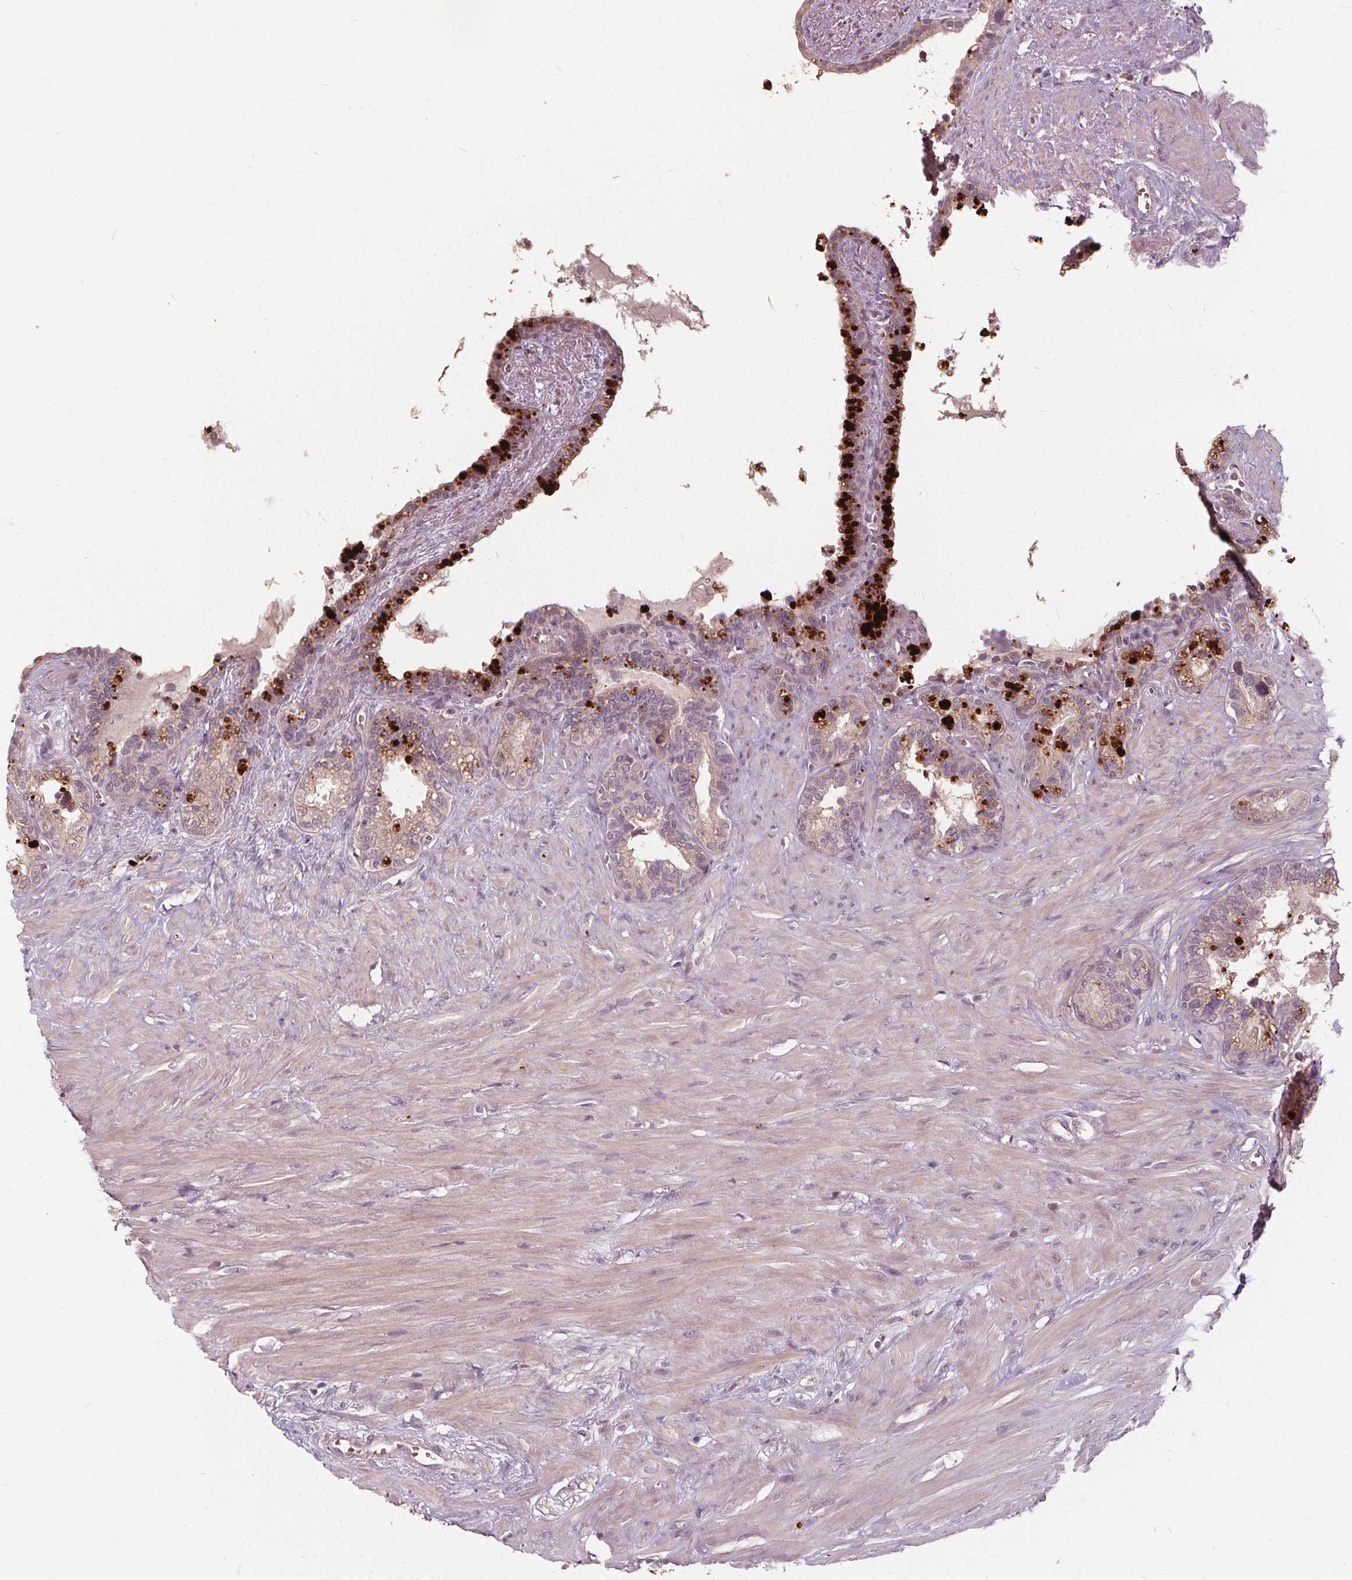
{"staining": {"intensity": "moderate", "quantity": "<25%", "location": "cytoplasmic/membranous"}, "tissue": "seminal vesicle", "cell_type": "Glandular cells", "image_type": "normal", "snomed": [{"axis": "morphology", "description": "Normal tissue, NOS"}, {"axis": "morphology", "description": "Urothelial carcinoma, NOS"}, {"axis": "topography", "description": "Urinary bladder"}, {"axis": "topography", "description": "Seminal veicle"}], "caption": "Immunohistochemistry (IHC) image of normal human seminal vesicle stained for a protein (brown), which shows low levels of moderate cytoplasmic/membranous staining in about <25% of glandular cells.", "gene": "IPO13", "patient": {"sex": "male", "age": 76}}